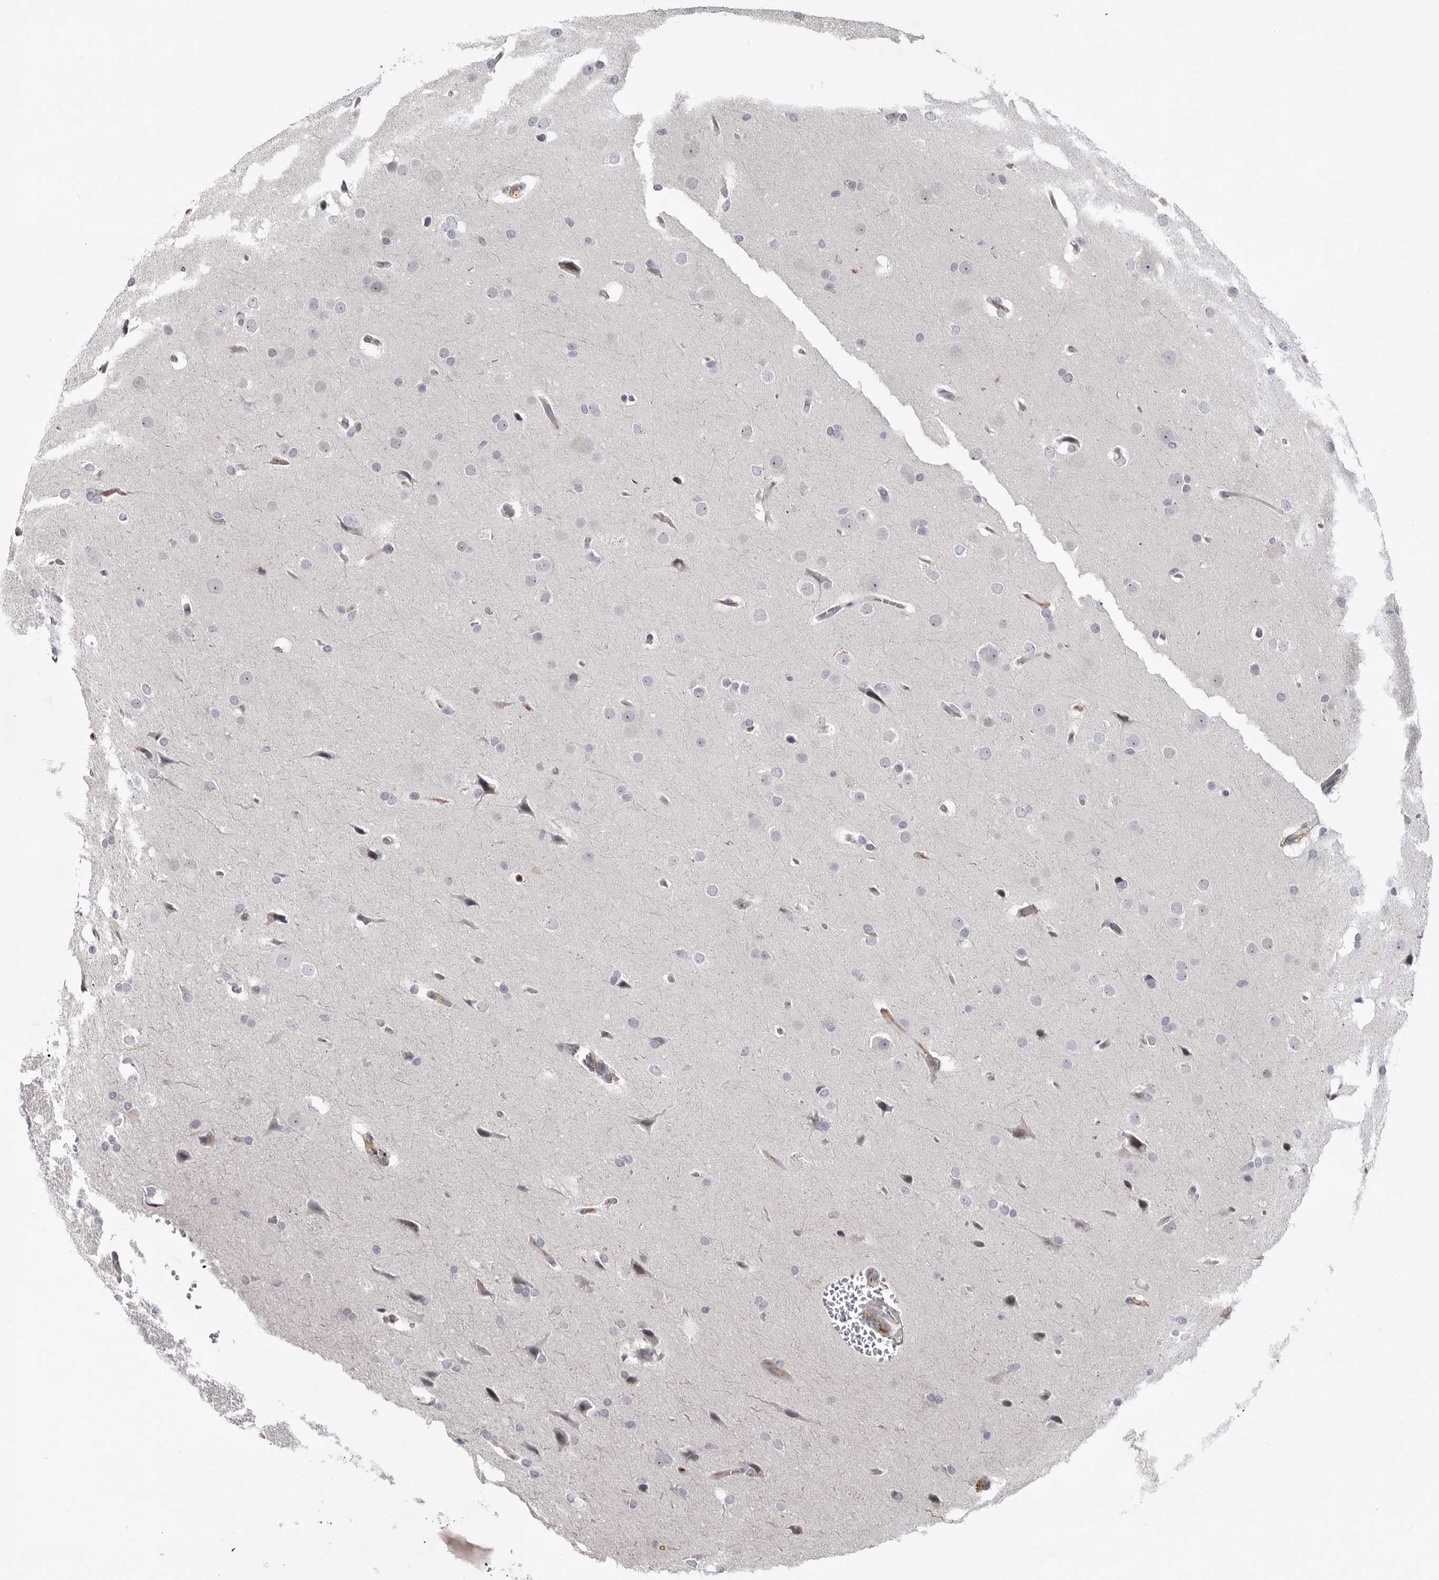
{"staining": {"intensity": "negative", "quantity": "none", "location": "none"}, "tissue": "glioma", "cell_type": "Tumor cells", "image_type": "cancer", "snomed": [{"axis": "morphology", "description": "Glioma, malignant, Low grade"}, {"axis": "topography", "description": "Brain"}], "caption": "This is an IHC micrograph of human glioma. There is no expression in tumor cells.", "gene": "ZNF277", "patient": {"sex": "female", "age": 37}}